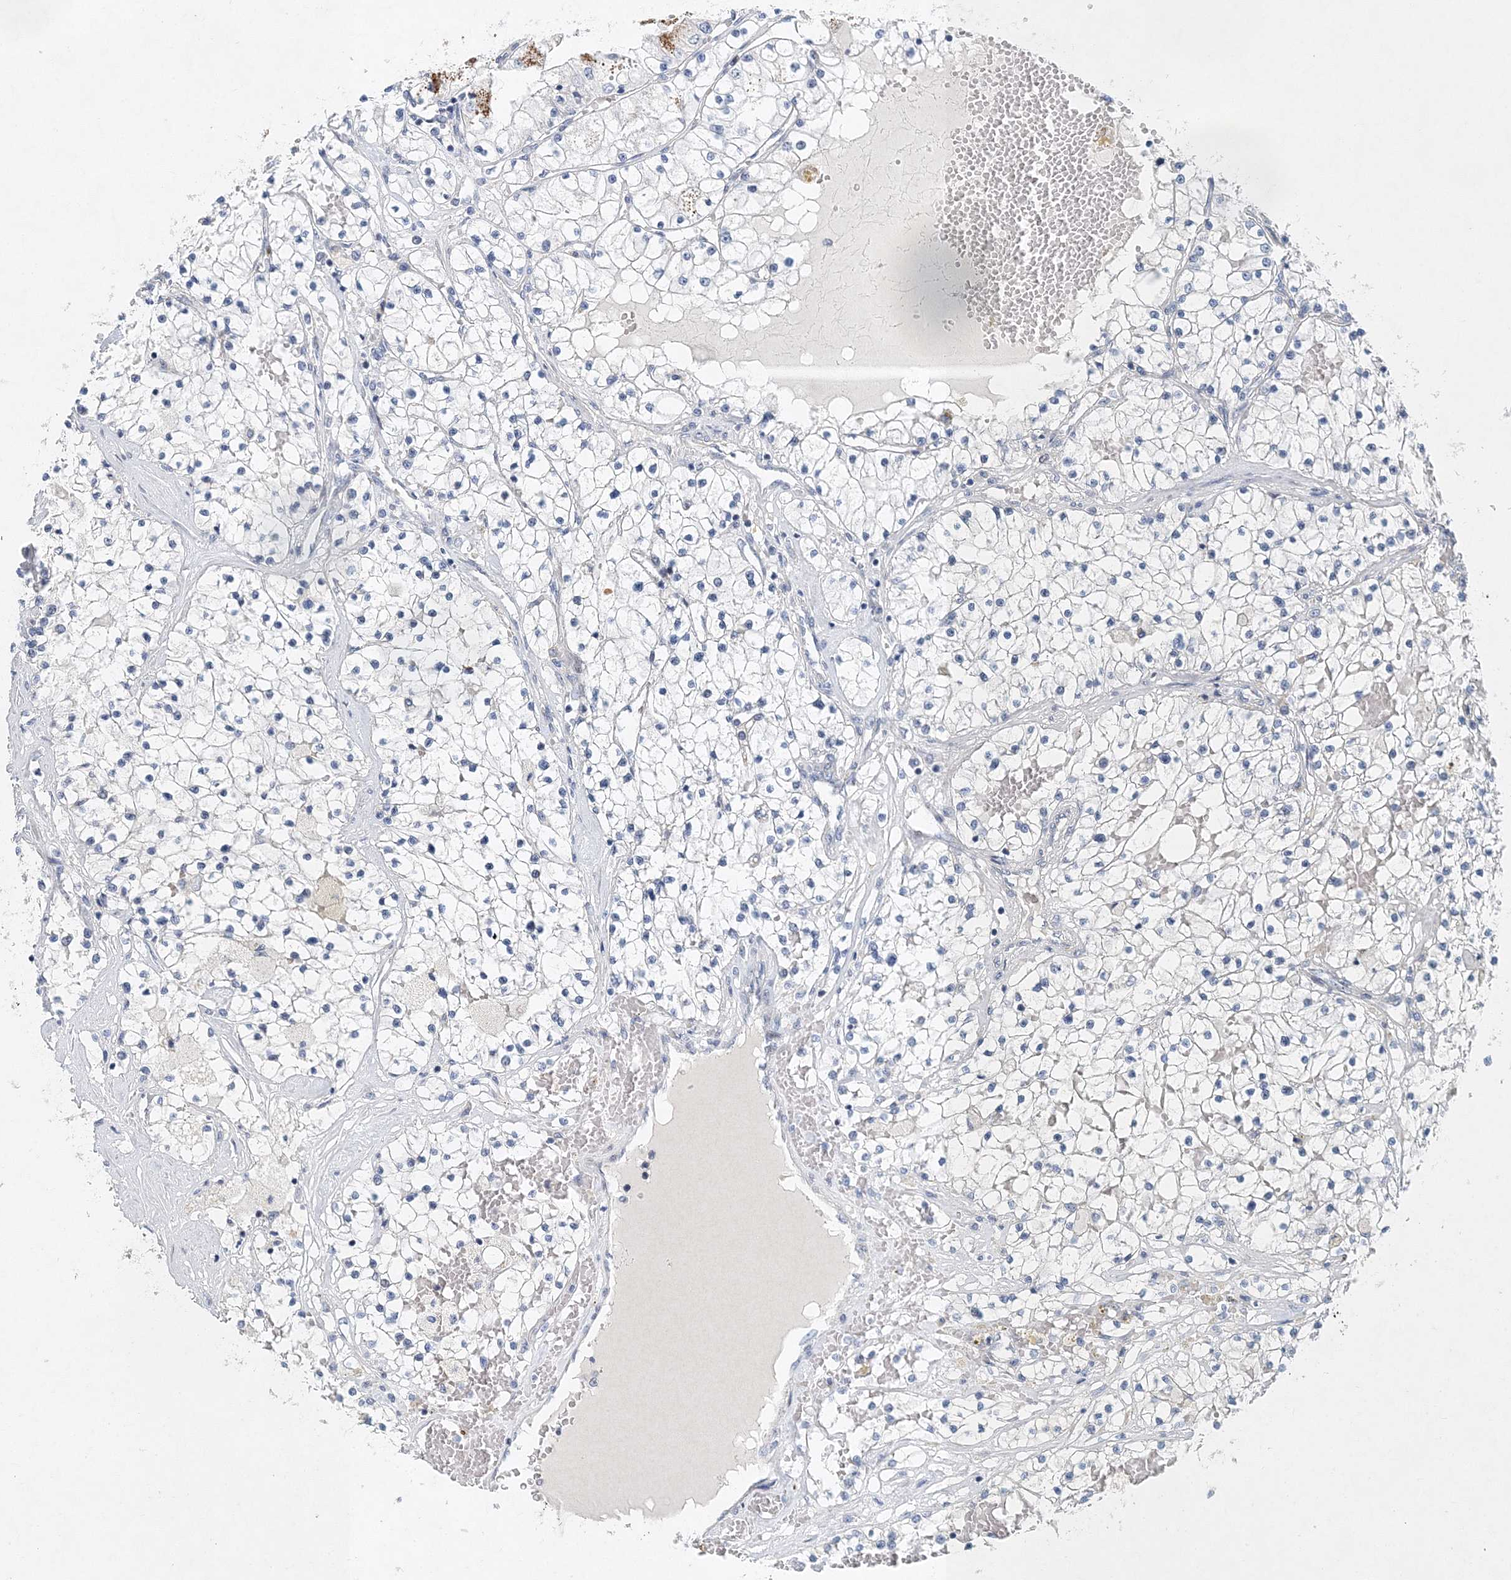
{"staining": {"intensity": "negative", "quantity": "none", "location": "none"}, "tissue": "renal cancer", "cell_type": "Tumor cells", "image_type": "cancer", "snomed": [{"axis": "morphology", "description": "Normal tissue, NOS"}, {"axis": "morphology", "description": "Adenocarcinoma, NOS"}, {"axis": "topography", "description": "Kidney"}], "caption": "Immunohistochemistry (IHC) micrograph of neoplastic tissue: human adenocarcinoma (renal) stained with DAB reveals no significant protein staining in tumor cells.", "gene": "UIMC1", "patient": {"sex": "male", "age": 68}}